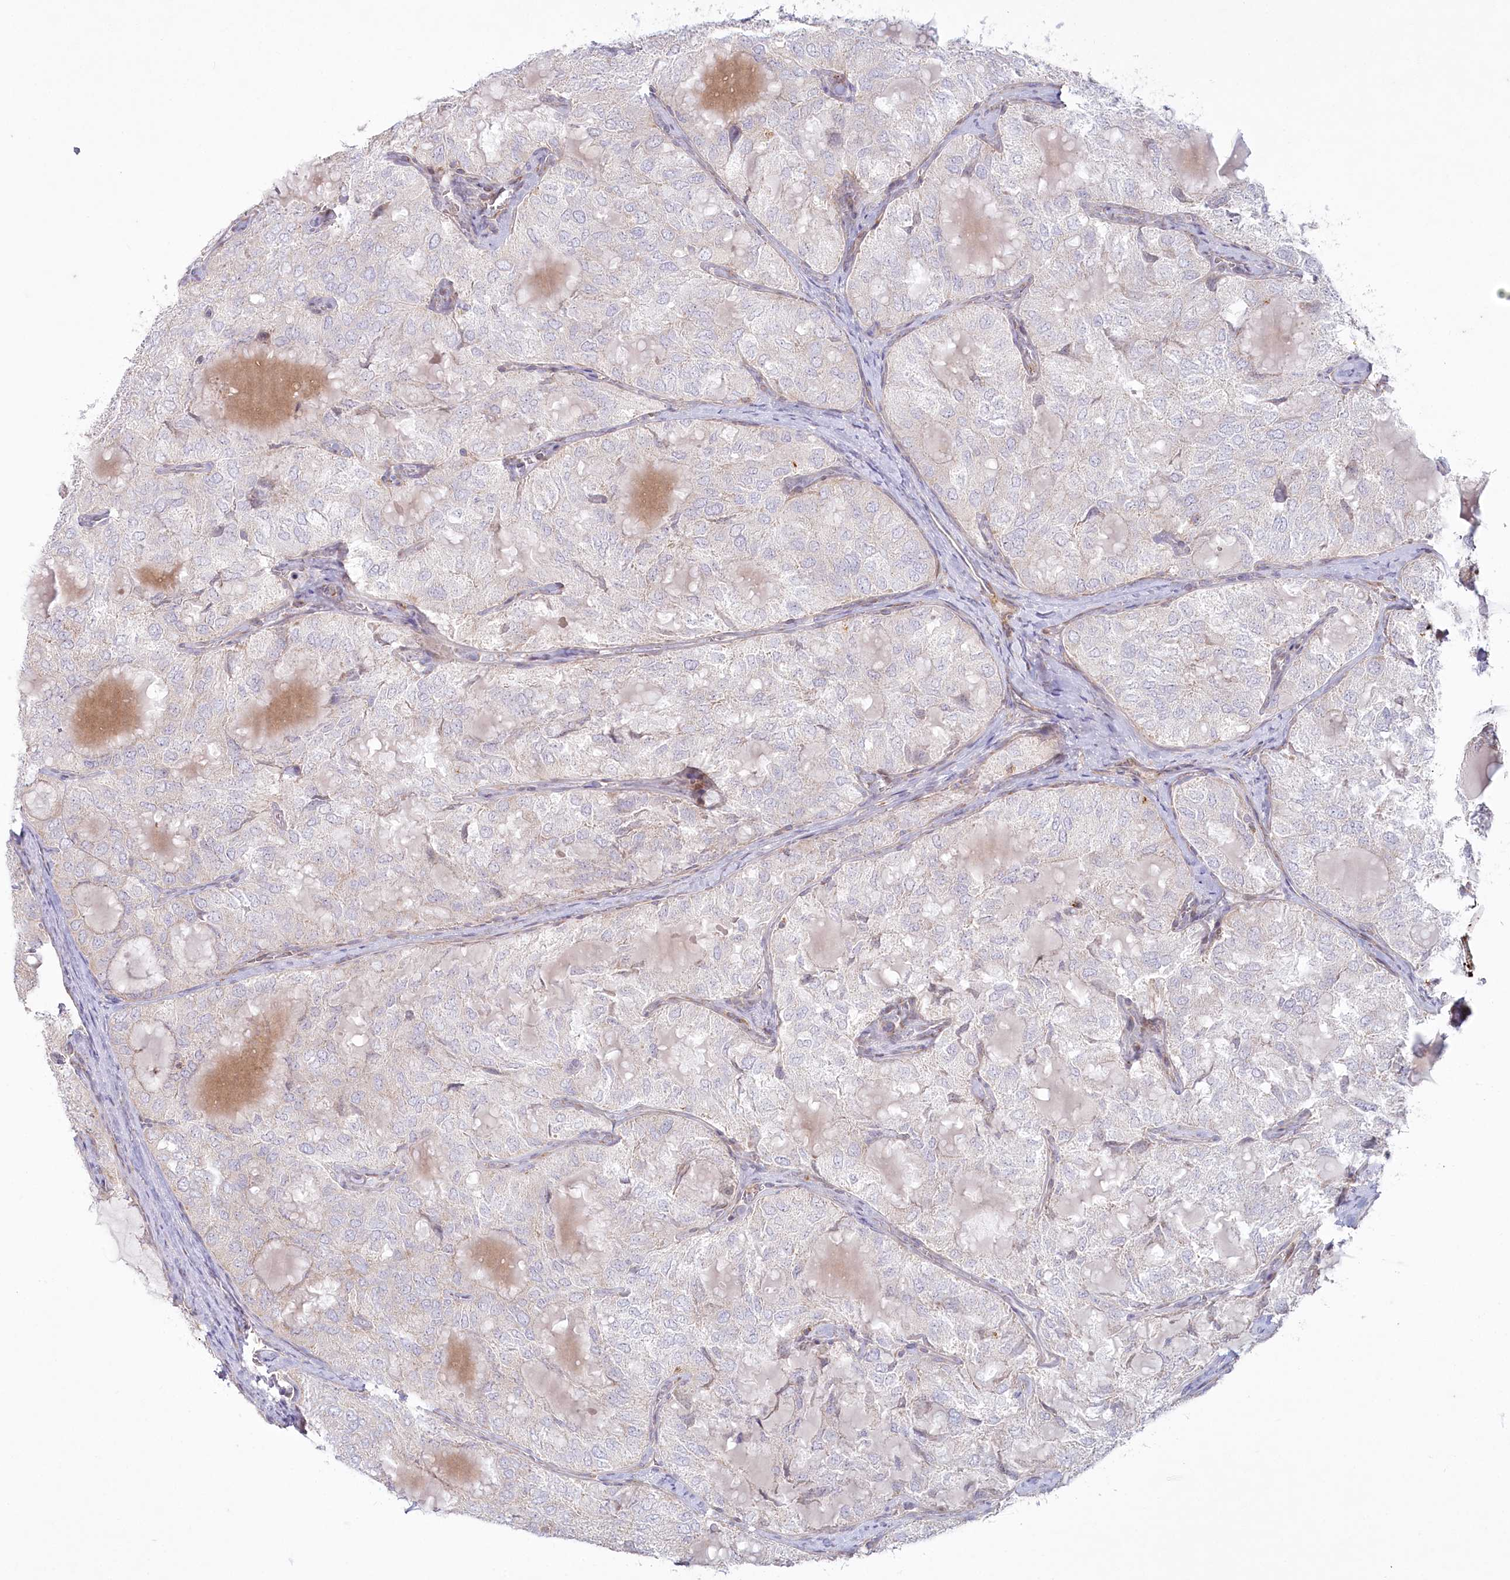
{"staining": {"intensity": "negative", "quantity": "none", "location": "none"}, "tissue": "thyroid cancer", "cell_type": "Tumor cells", "image_type": "cancer", "snomed": [{"axis": "morphology", "description": "Follicular adenoma carcinoma, NOS"}, {"axis": "topography", "description": "Thyroid gland"}], "caption": "Thyroid follicular adenoma carcinoma was stained to show a protein in brown. There is no significant positivity in tumor cells.", "gene": "MTG1", "patient": {"sex": "male", "age": 75}}